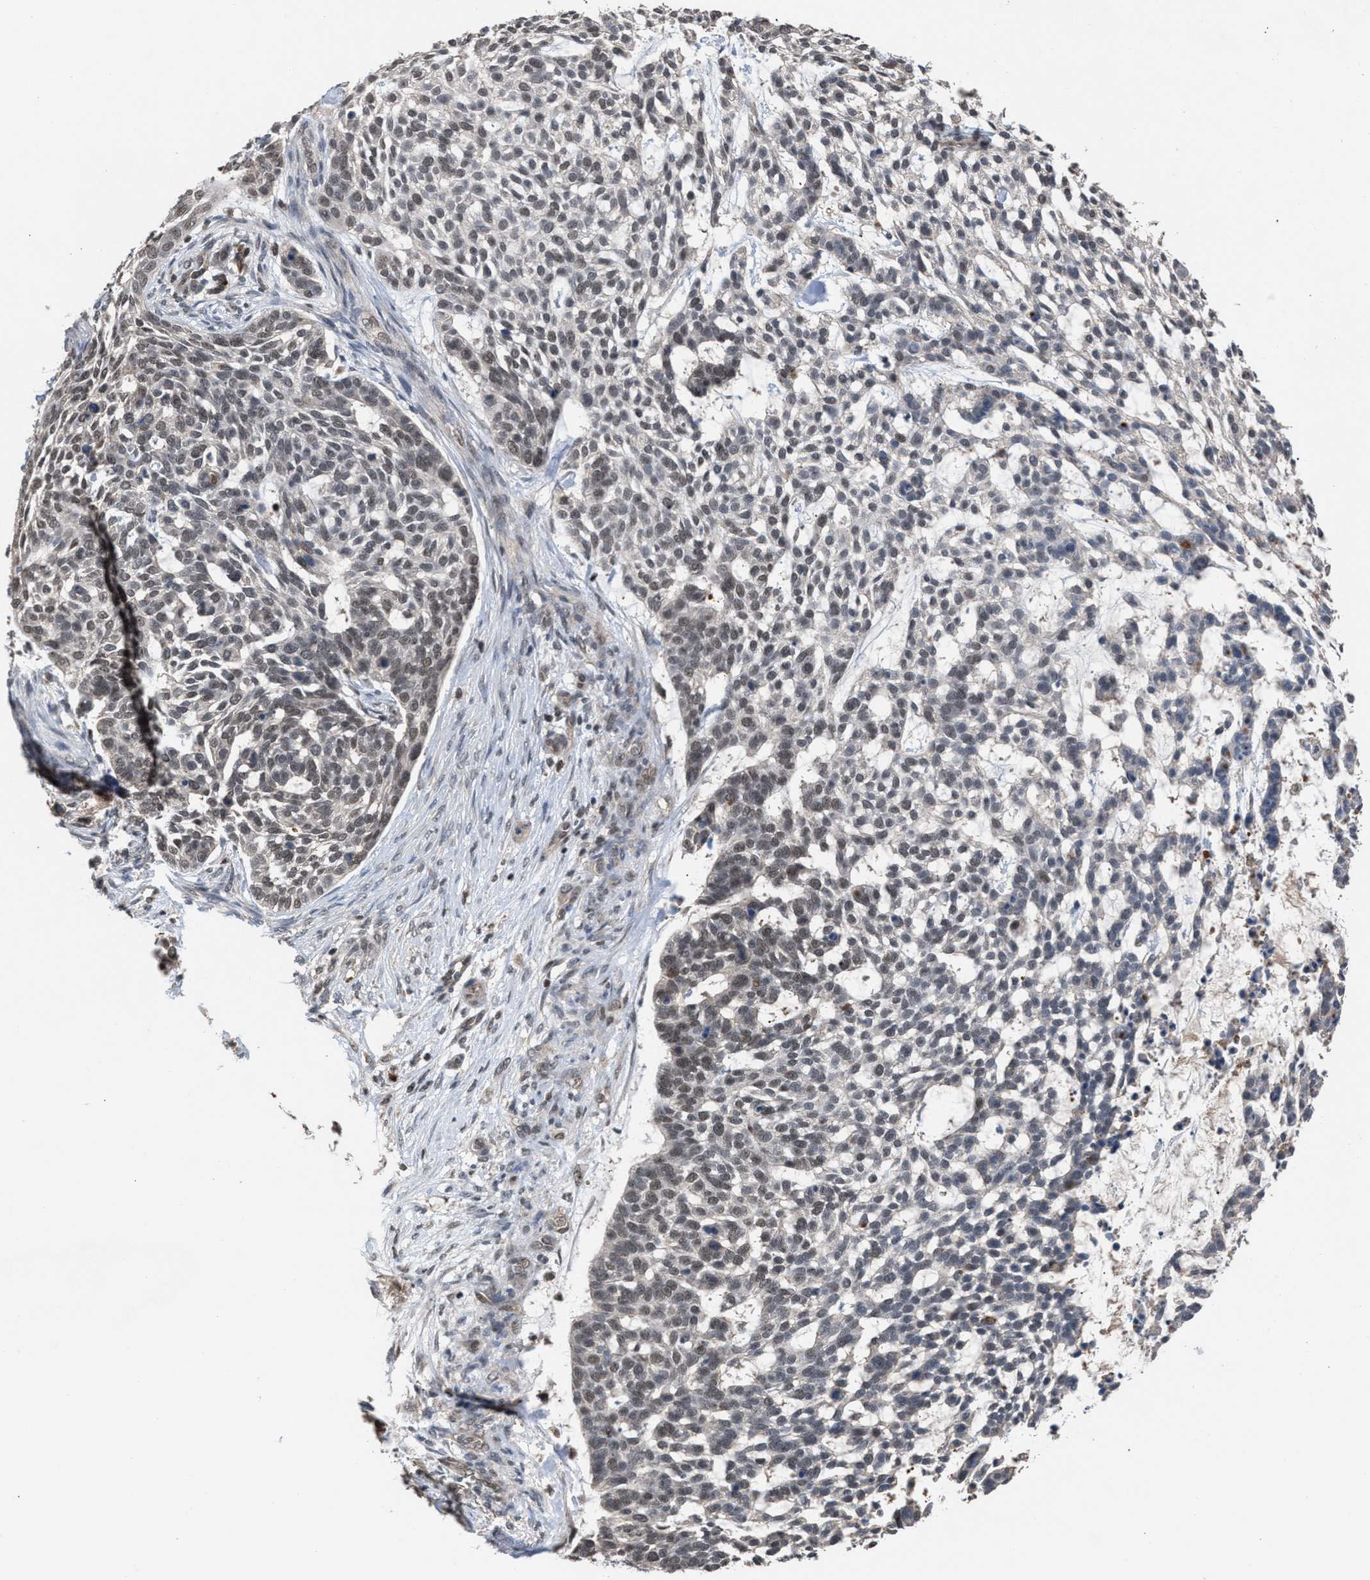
{"staining": {"intensity": "weak", "quantity": "<25%", "location": "nuclear"}, "tissue": "skin cancer", "cell_type": "Tumor cells", "image_type": "cancer", "snomed": [{"axis": "morphology", "description": "Basal cell carcinoma"}, {"axis": "topography", "description": "Skin"}], "caption": "IHC photomicrograph of neoplastic tissue: basal cell carcinoma (skin) stained with DAB (3,3'-diaminobenzidine) exhibits no significant protein expression in tumor cells.", "gene": "C9orf78", "patient": {"sex": "female", "age": 64}}